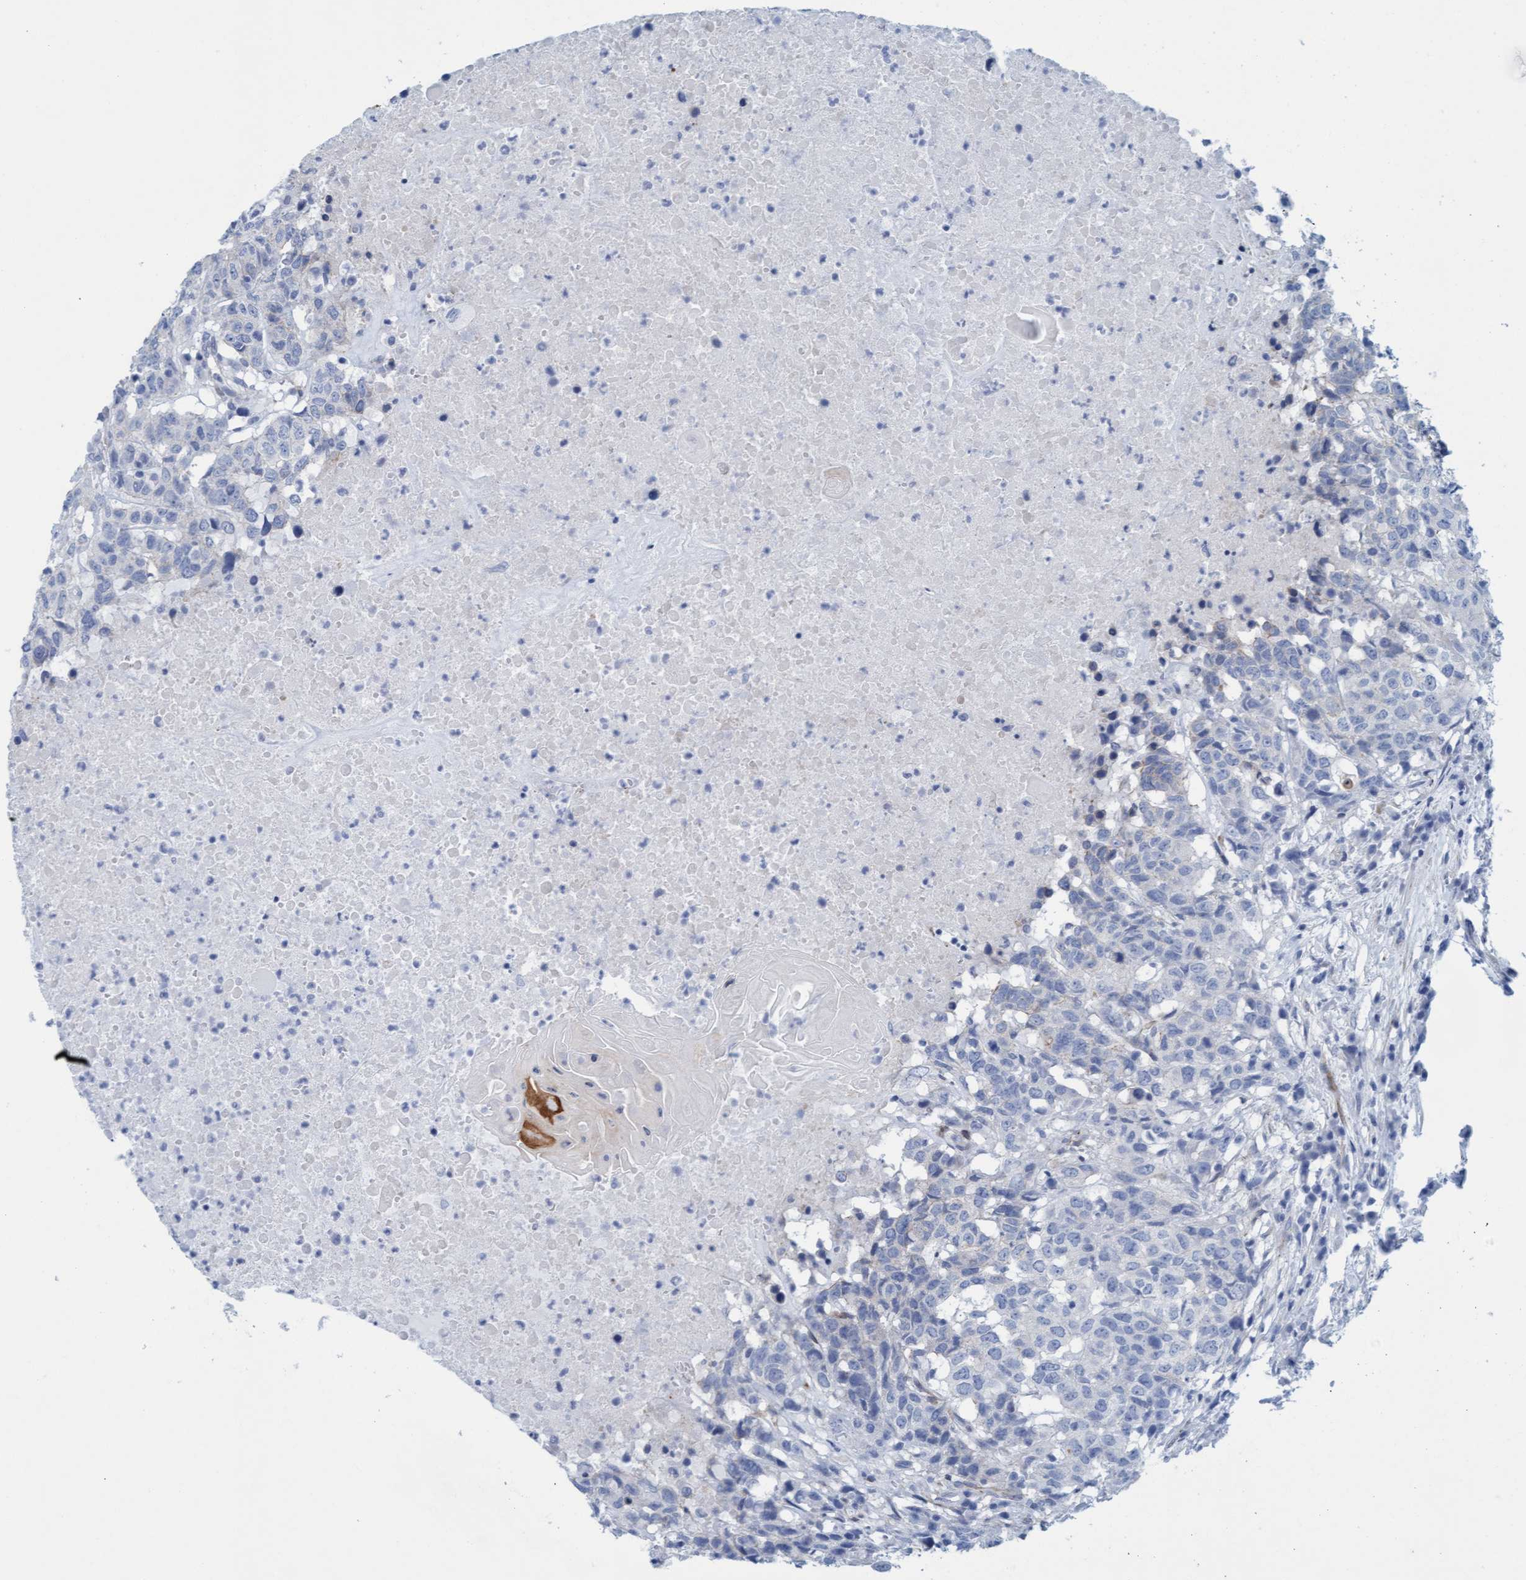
{"staining": {"intensity": "negative", "quantity": "none", "location": "none"}, "tissue": "head and neck cancer", "cell_type": "Tumor cells", "image_type": "cancer", "snomed": [{"axis": "morphology", "description": "Squamous cell carcinoma, NOS"}, {"axis": "topography", "description": "Head-Neck"}], "caption": "Human head and neck cancer stained for a protein using immunohistochemistry (IHC) exhibits no staining in tumor cells.", "gene": "MTFR1", "patient": {"sex": "male", "age": 66}}